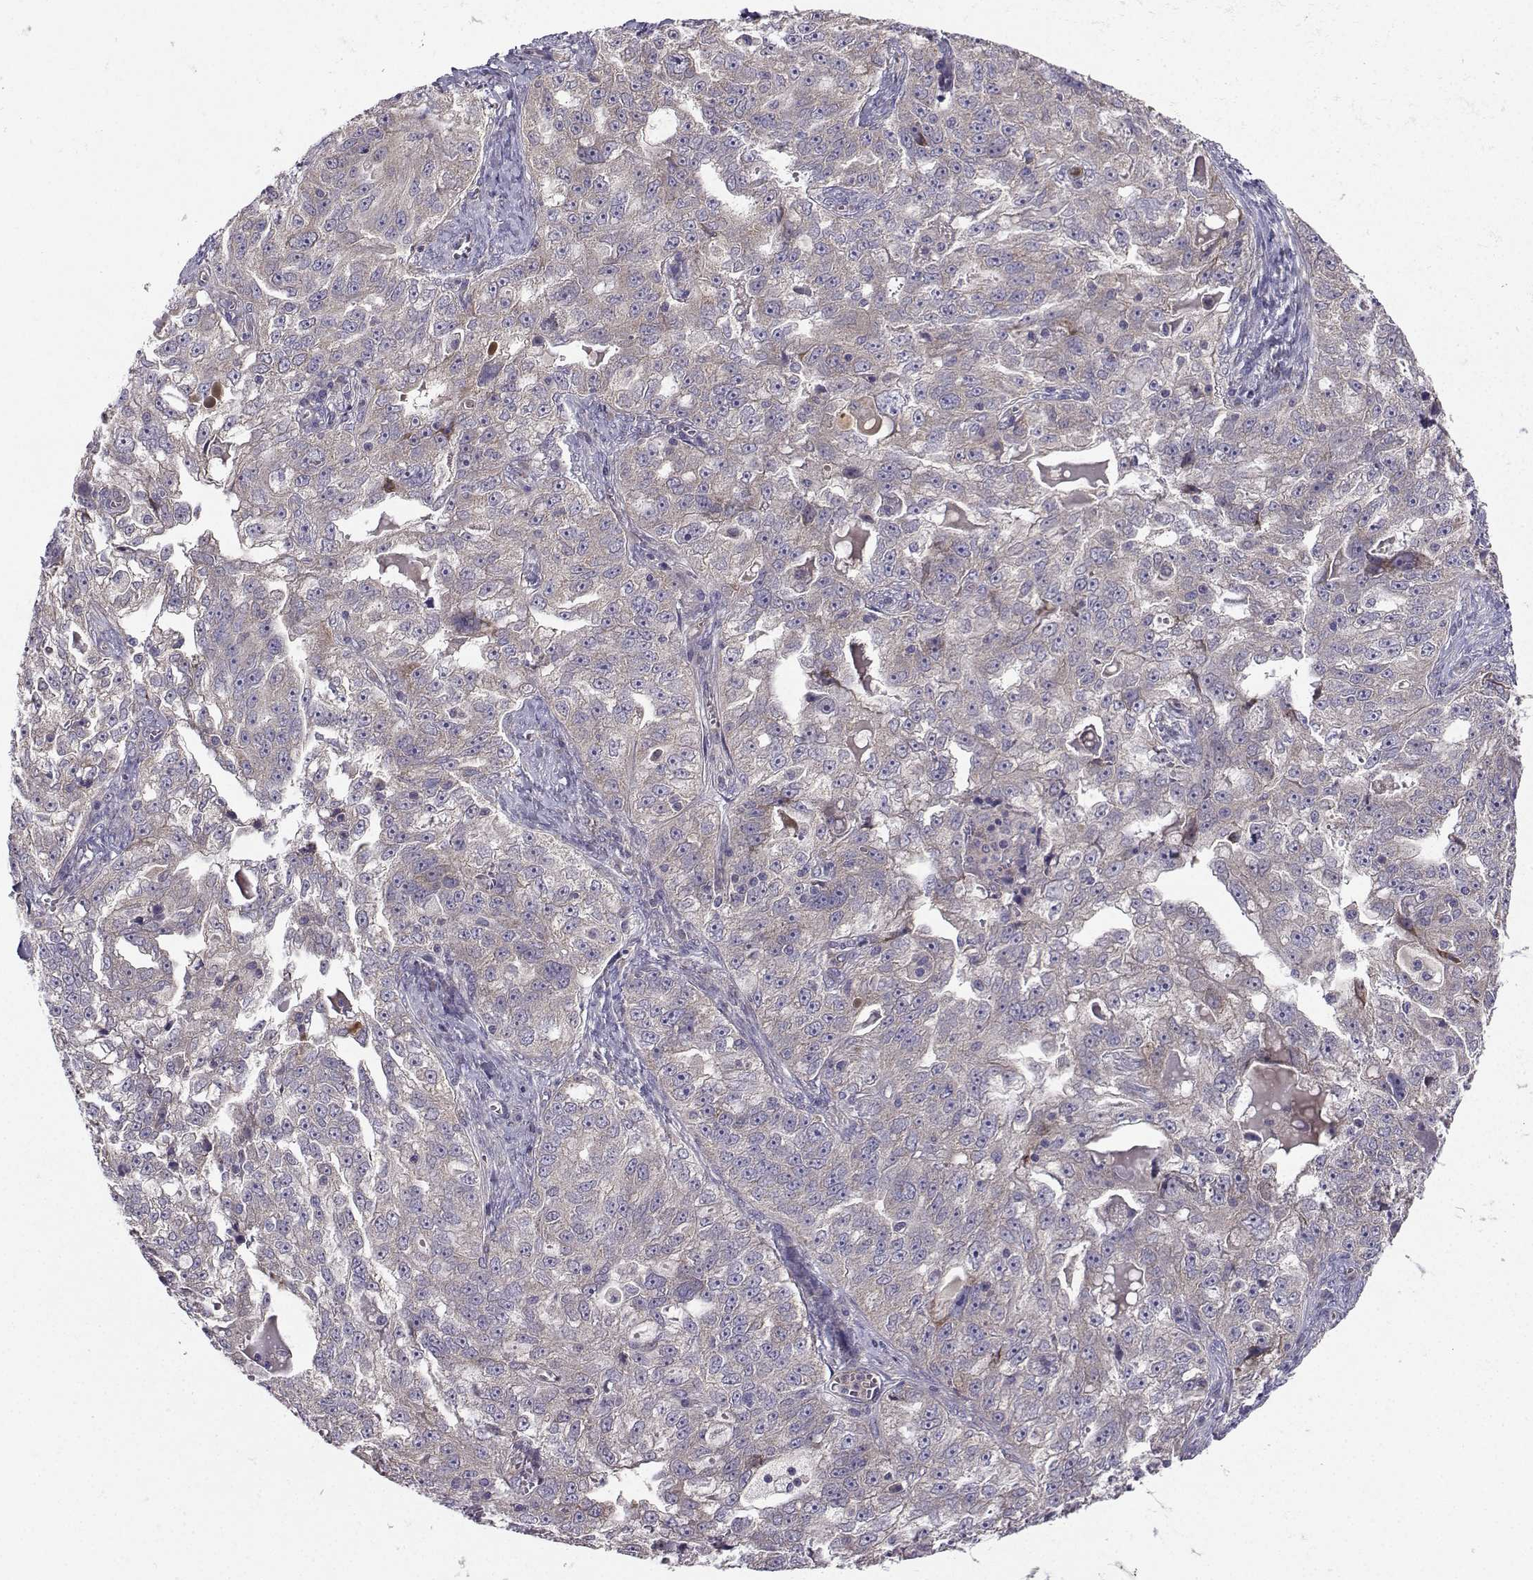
{"staining": {"intensity": "negative", "quantity": "none", "location": "none"}, "tissue": "ovarian cancer", "cell_type": "Tumor cells", "image_type": "cancer", "snomed": [{"axis": "morphology", "description": "Cystadenocarcinoma, serous, NOS"}, {"axis": "topography", "description": "Ovary"}], "caption": "Human serous cystadenocarcinoma (ovarian) stained for a protein using immunohistochemistry (IHC) shows no staining in tumor cells.", "gene": "STXBP5", "patient": {"sex": "female", "age": 51}}